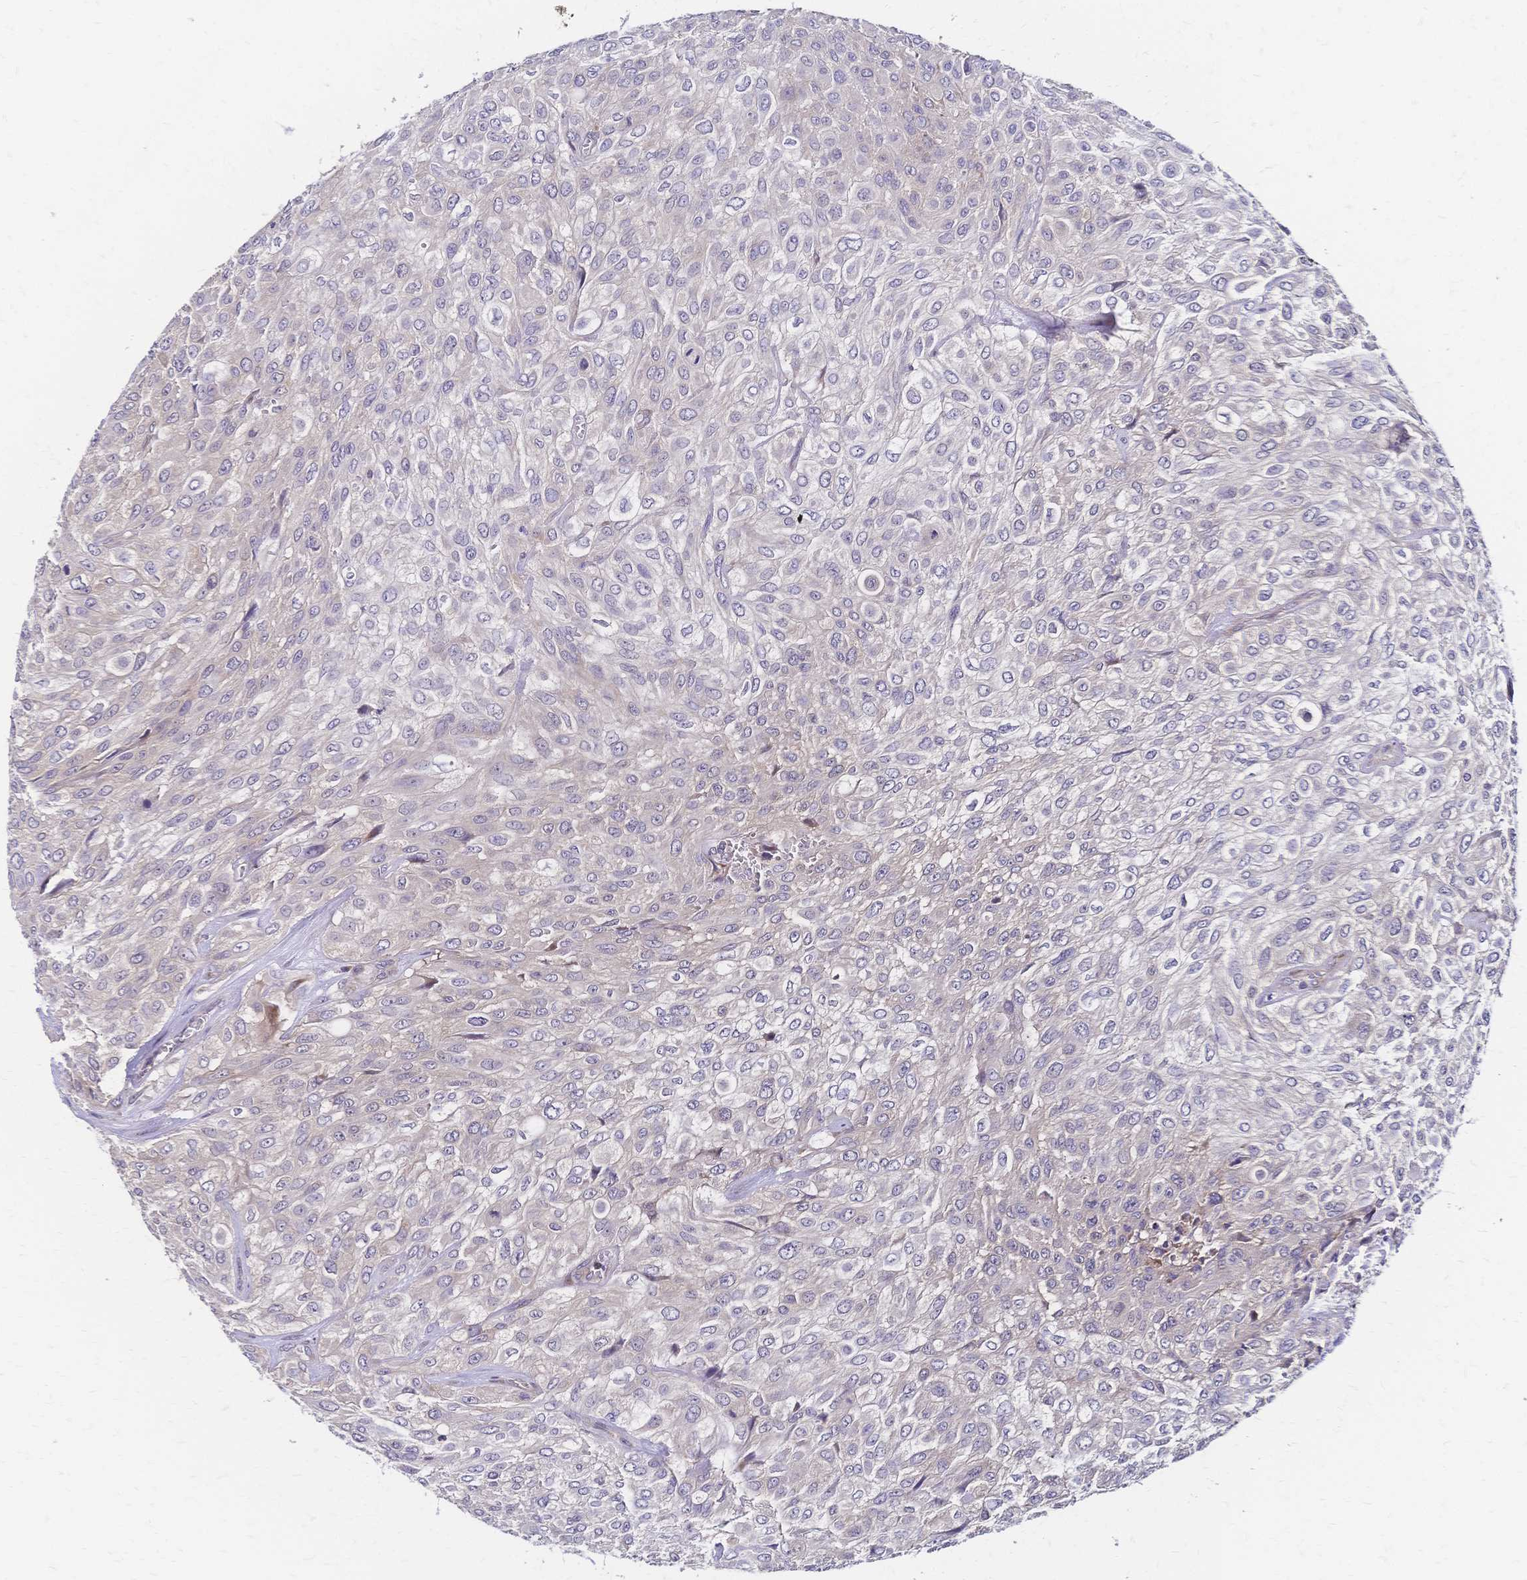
{"staining": {"intensity": "negative", "quantity": "none", "location": "none"}, "tissue": "urothelial cancer", "cell_type": "Tumor cells", "image_type": "cancer", "snomed": [{"axis": "morphology", "description": "Urothelial carcinoma, High grade"}, {"axis": "topography", "description": "Urinary bladder"}], "caption": "Immunohistochemical staining of urothelial carcinoma (high-grade) reveals no significant positivity in tumor cells.", "gene": "CBX7", "patient": {"sex": "male", "age": 57}}